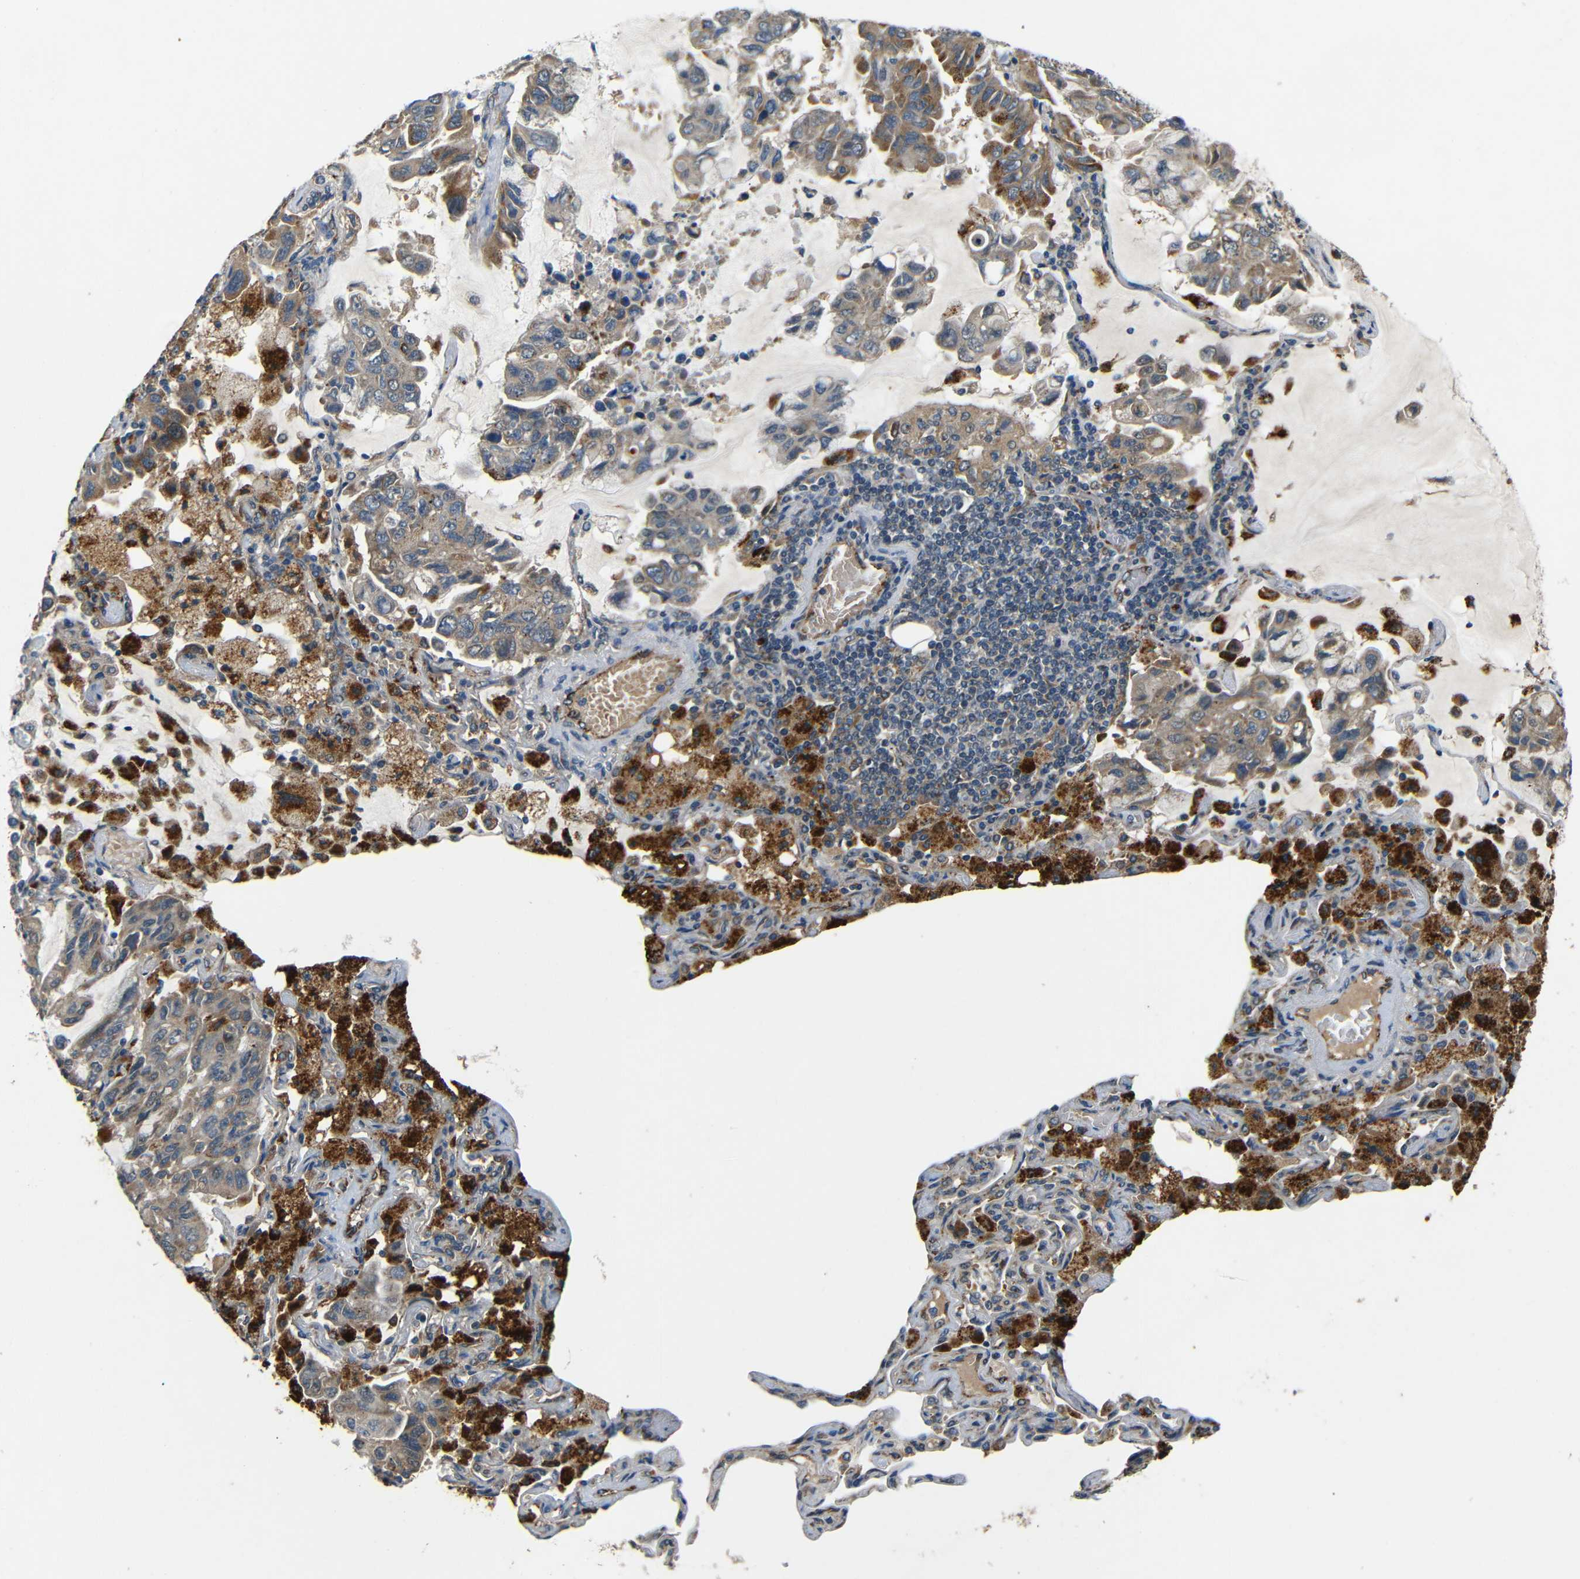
{"staining": {"intensity": "weak", "quantity": ">75%", "location": "cytoplasmic/membranous"}, "tissue": "lung cancer", "cell_type": "Tumor cells", "image_type": "cancer", "snomed": [{"axis": "morphology", "description": "Adenocarcinoma, NOS"}, {"axis": "topography", "description": "Lung"}], "caption": "Protein expression analysis of human adenocarcinoma (lung) reveals weak cytoplasmic/membranous positivity in about >75% of tumor cells.", "gene": "ATP7A", "patient": {"sex": "male", "age": 64}}